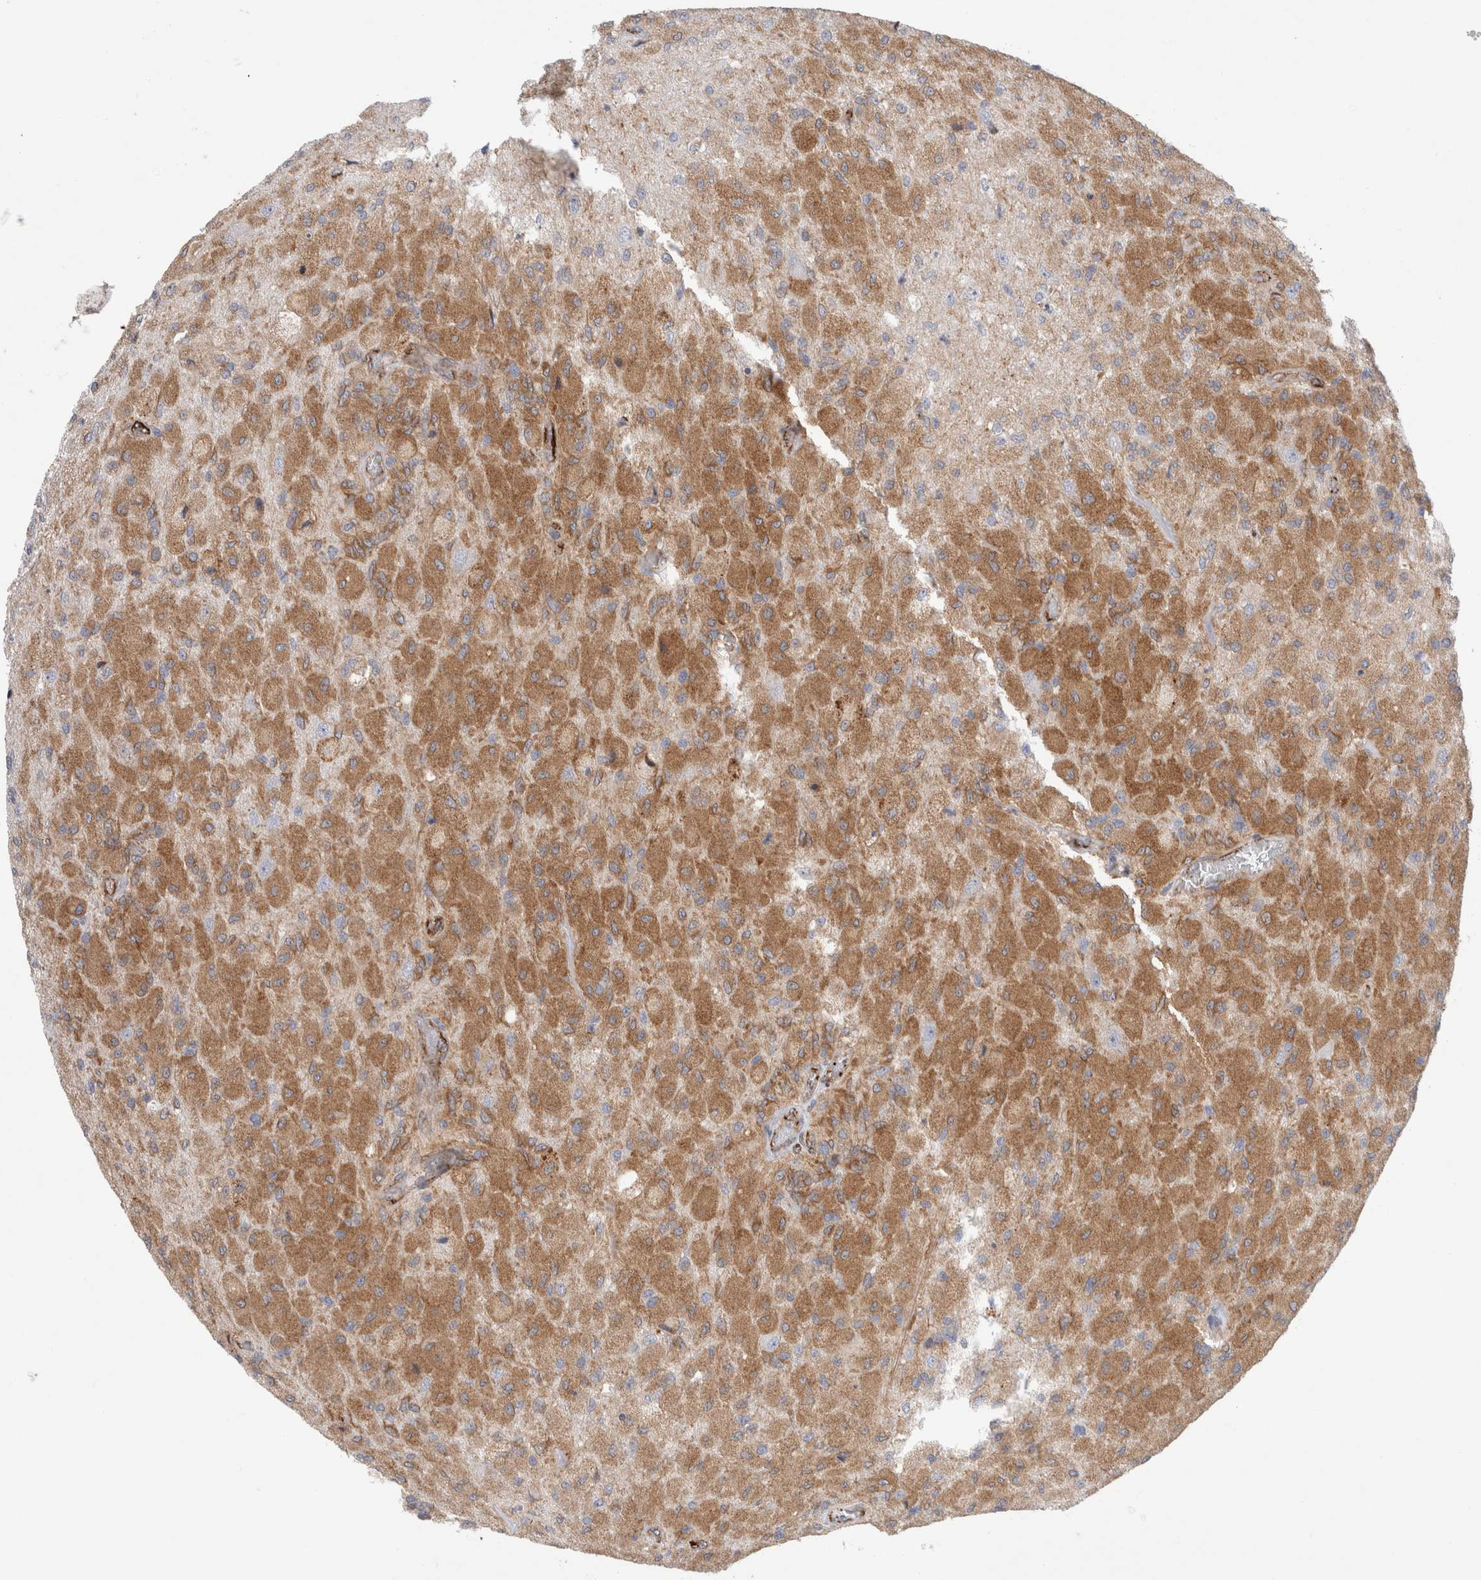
{"staining": {"intensity": "moderate", "quantity": ">75%", "location": "cytoplasmic/membranous"}, "tissue": "glioma", "cell_type": "Tumor cells", "image_type": "cancer", "snomed": [{"axis": "morphology", "description": "Normal tissue, NOS"}, {"axis": "morphology", "description": "Glioma, malignant, High grade"}, {"axis": "topography", "description": "Cerebral cortex"}], "caption": "IHC staining of malignant glioma (high-grade), which reveals medium levels of moderate cytoplasmic/membranous expression in approximately >75% of tumor cells indicating moderate cytoplasmic/membranous protein staining. The staining was performed using DAB (3,3'-diaminobenzidine) (brown) for protein detection and nuclei were counterstained in hematoxylin (blue).", "gene": "CNPY4", "patient": {"sex": "male", "age": 77}}